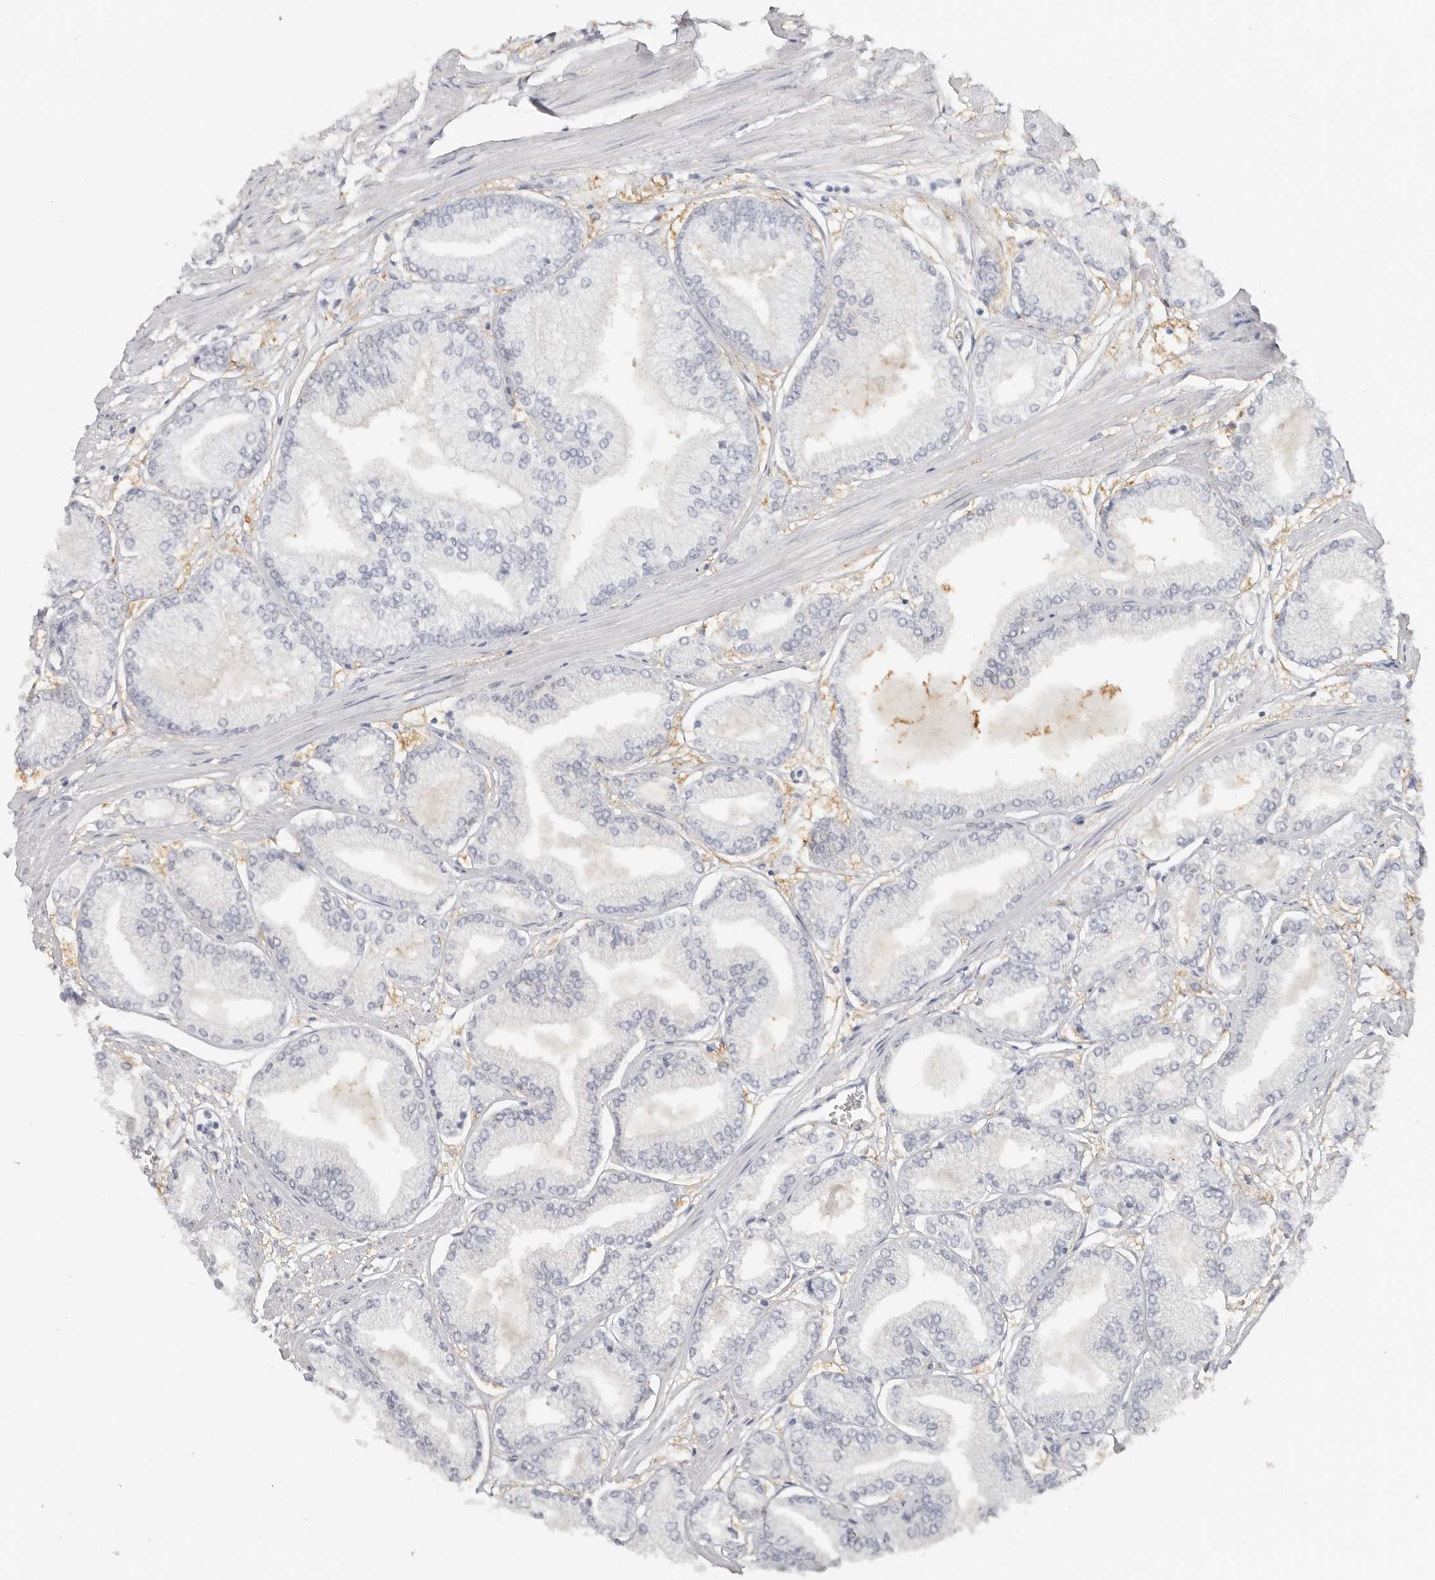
{"staining": {"intensity": "negative", "quantity": "none", "location": "none"}, "tissue": "prostate cancer", "cell_type": "Tumor cells", "image_type": "cancer", "snomed": [{"axis": "morphology", "description": "Adenocarcinoma, Low grade"}, {"axis": "topography", "description": "Prostate"}], "caption": "Tumor cells are negative for protein expression in human prostate adenocarcinoma (low-grade). Brightfield microscopy of IHC stained with DAB (3,3'-diaminobenzidine) (brown) and hematoxylin (blue), captured at high magnification.", "gene": "LARP7", "patient": {"sex": "male", "age": 52}}